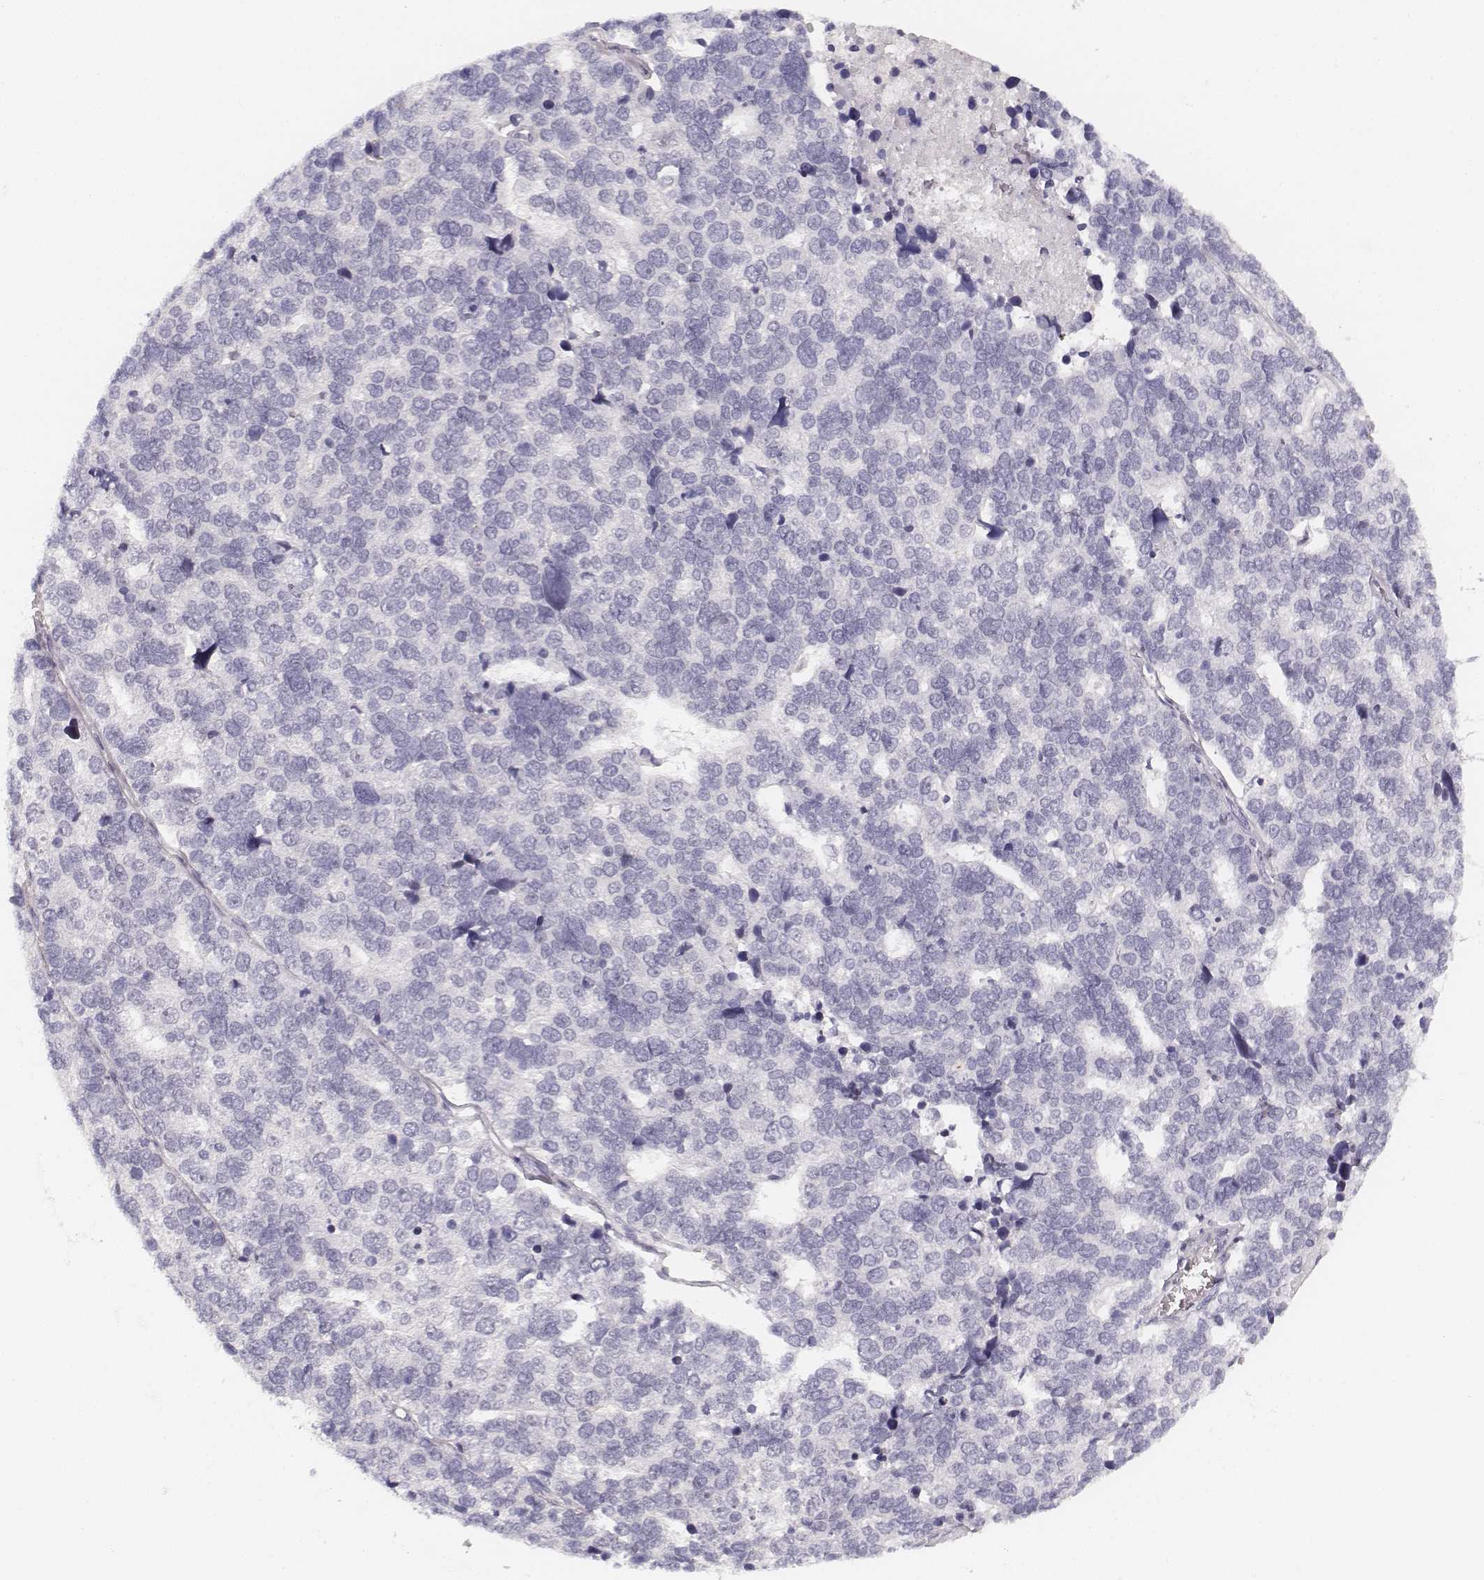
{"staining": {"intensity": "negative", "quantity": "none", "location": "none"}, "tissue": "stomach cancer", "cell_type": "Tumor cells", "image_type": "cancer", "snomed": [{"axis": "morphology", "description": "Adenocarcinoma, NOS"}, {"axis": "topography", "description": "Stomach"}], "caption": "Immunohistochemical staining of human stomach adenocarcinoma demonstrates no significant positivity in tumor cells. The staining was performed using DAB to visualize the protein expression in brown, while the nuclei were stained in blue with hematoxylin (Magnification: 20x).", "gene": "HNF4G", "patient": {"sex": "male", "age": 69}}